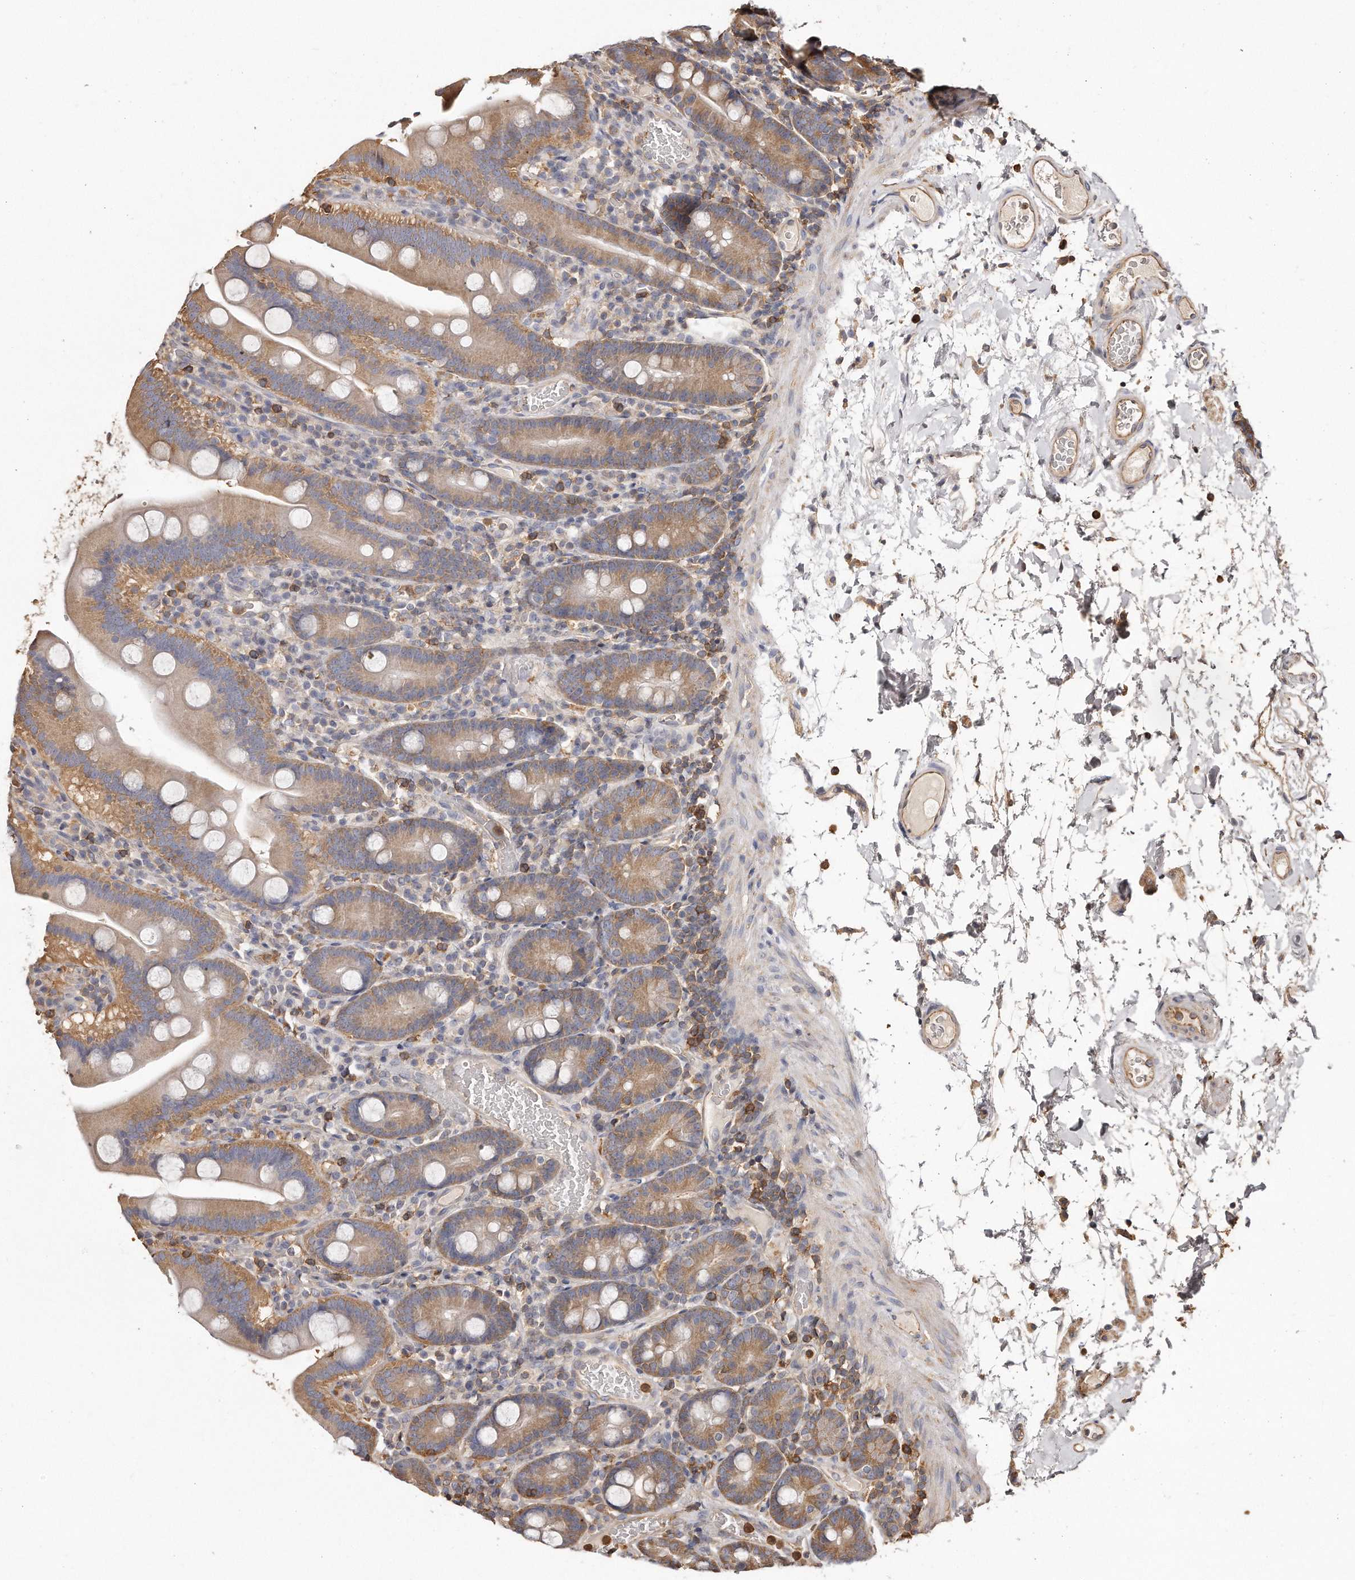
{"staining": {"intensity": "moderate", "quantity": "25%-75%", "location": "cytoplasmic/membranous"}, "tissue": "duodenum", "cell_type": "Glandular cells", "image_type": "normal", "snomed": [{"axis": "morphology", "description": "Normal tissue, NOS"}, {"axis": "topography", "description": "Duodenum"}], "caption": "Duodenum stained with a brown dye exhibits moderate cytoplasmic/membranous positive staining in about 25%-75% of glandular cells.", "gene": "CAP1", "patient": {"sex": "male", "age": 55}}